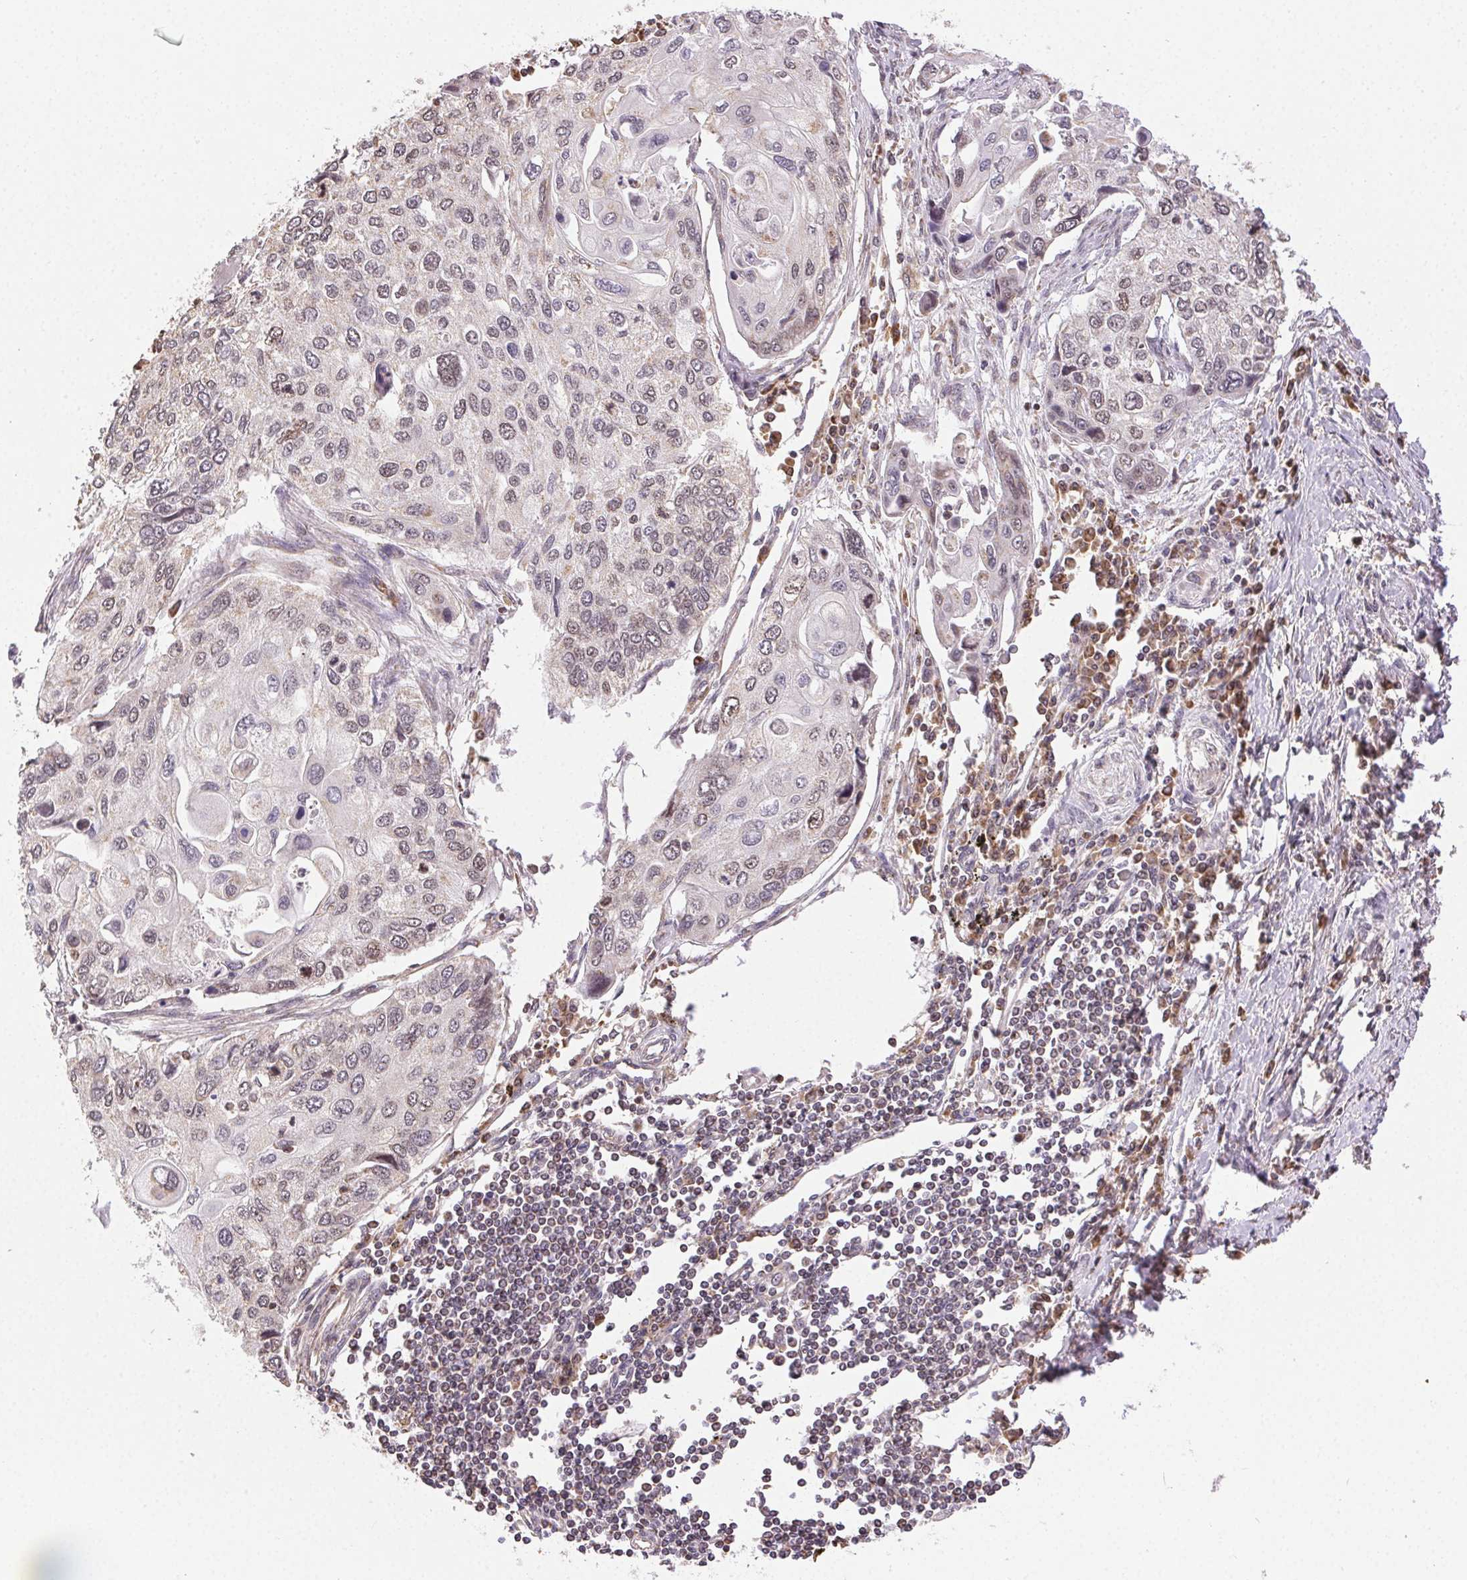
{"staining": {"intensity": "weak", "quantity": "25%-75%", "location": "nuclear"}, "tissue": "lung cancer", "cell_type": "Tumor cells", "image_type": "cancer", "snomed": [{"axis": "morphology", "description": "Squamous cell carcinoma, NOS"}, {"axis": "morphology", "description": "Squamous cell carcinoma, metastatic, NOS"}, {"axis": "topography", "description": "Lung"}], "caption": "The photomicrograph shows immunohistochemical staining of lung squamous cell carcinoma. There is weak nuclear staining is identified in about 25%-75% of tumor cells. Using DAB (3,3'-diaminobenzidine) (brown) and hematoxylin (blue) stains, captured at high magnification using brightfield microscopy.", "gene": "PIWIL4", "patient": {"sex": "male", "age": 63}}